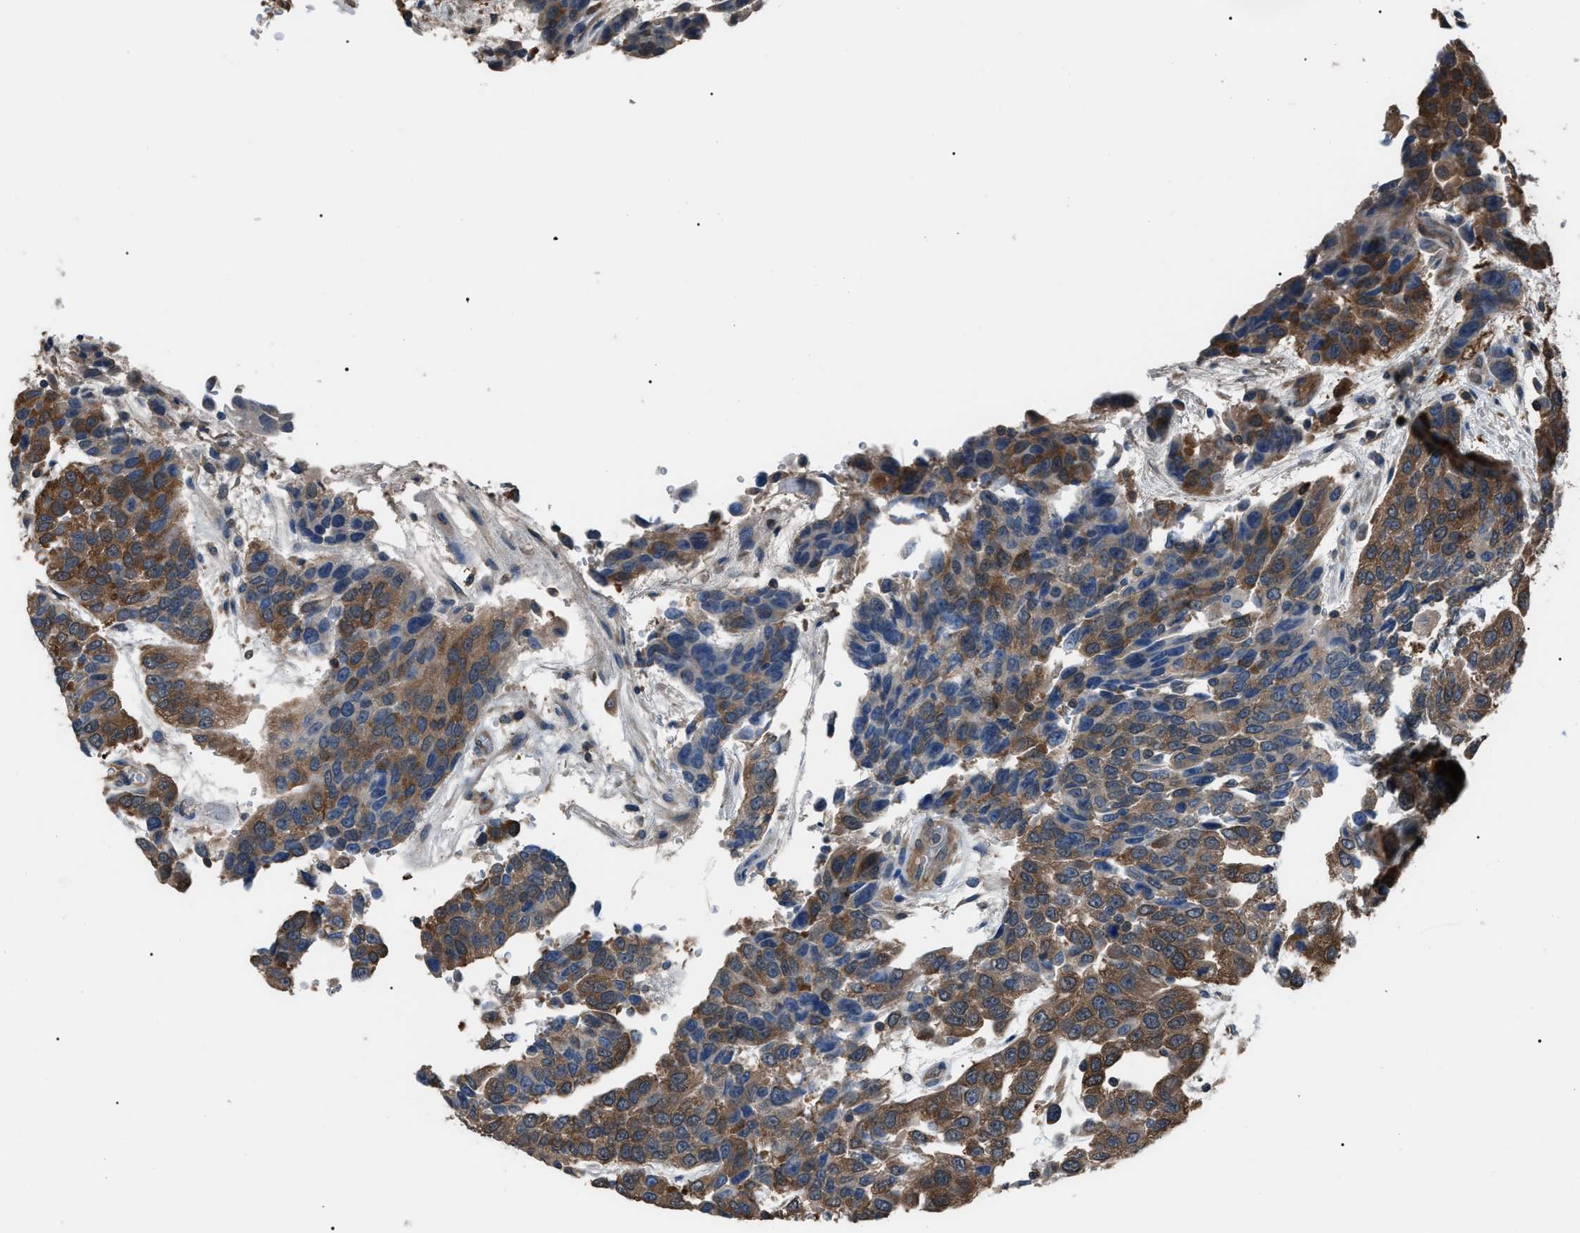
{"staining": {"intensity": "strong", "quantity": ">75%", "location": "cytoplasmic/membranous"}, "tissue": "urothelial cancer", "cell_type": "Tumor cells", "image_type": "cancer", "snomed": [{"axis": "morphology", "description": "Urothelial carcinoma, High grade"}, {"axis": "topography", "description": "Urinary bladder"}], "caption": "Immunohistochemical staining of human urothelial carcinoma (high-grade) exhibits strong cytoplasmic/membranous protein staining in about >75% of tumor cells. The protein is shown in brown color, while the nuclei are stained blue.", "gene": "PDCD5", "patient": {"sex": "female", "age": 80}}